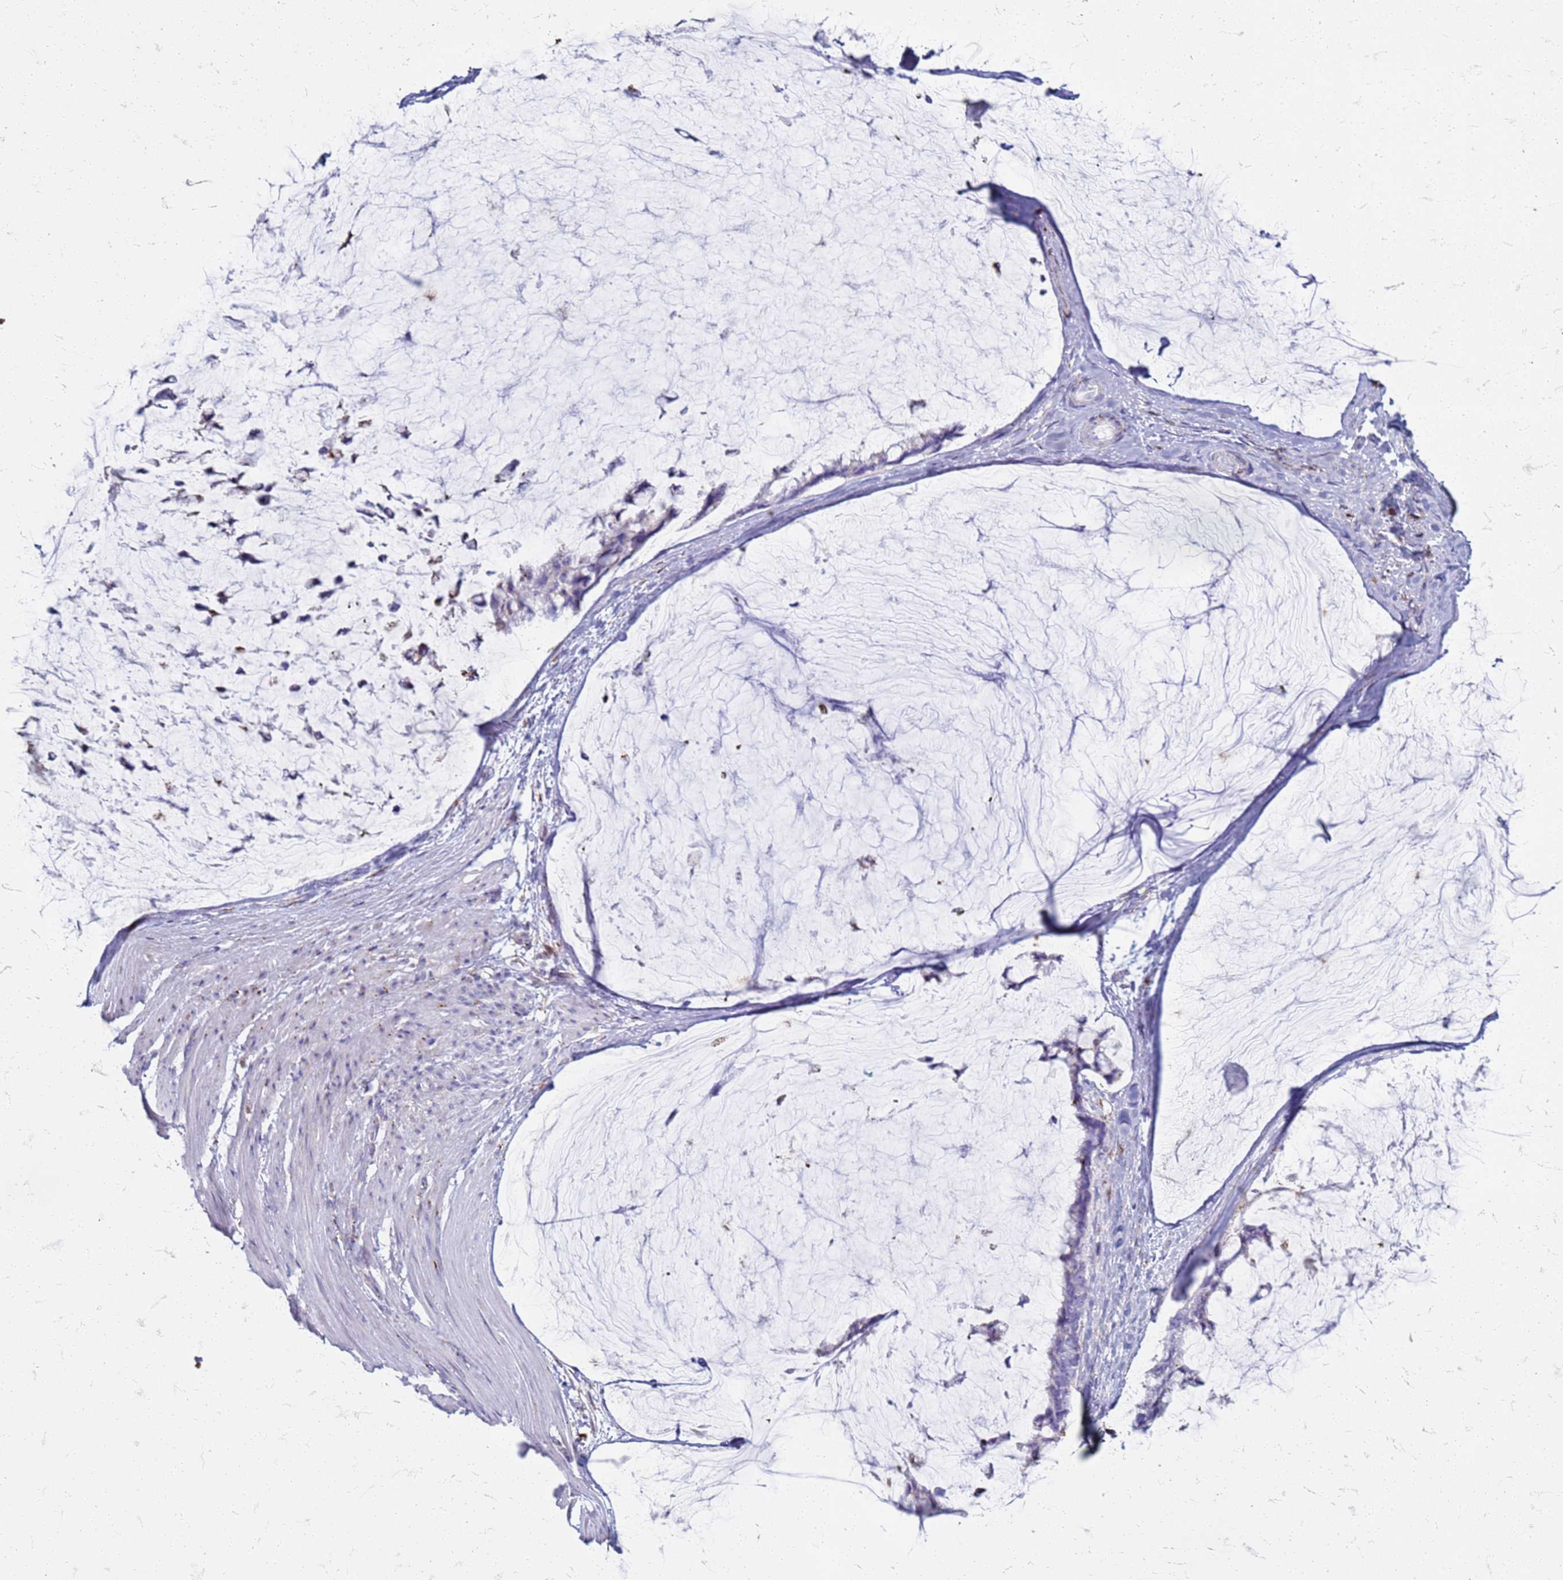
{"staining": {"intensity": "negative", "quantity": "none", "location": "none"}, "tissue": "ovarian cancer", "cell_type": "Tumor cells", "image_type": "cancer", "snomed": [{"axis": "morphology", "description": "Cystadenocarcinoma, mucinous, NOS"}, {"axis": "topography", "description": "Ovary"}], "caption": "This is an IHC histopathology image of human ovarian cancer (mucinous cystadenocarcinoma). There is no staining in tumor cells.", "gene": "PDK3", "patient": {"sex": "female", "age": 39}}